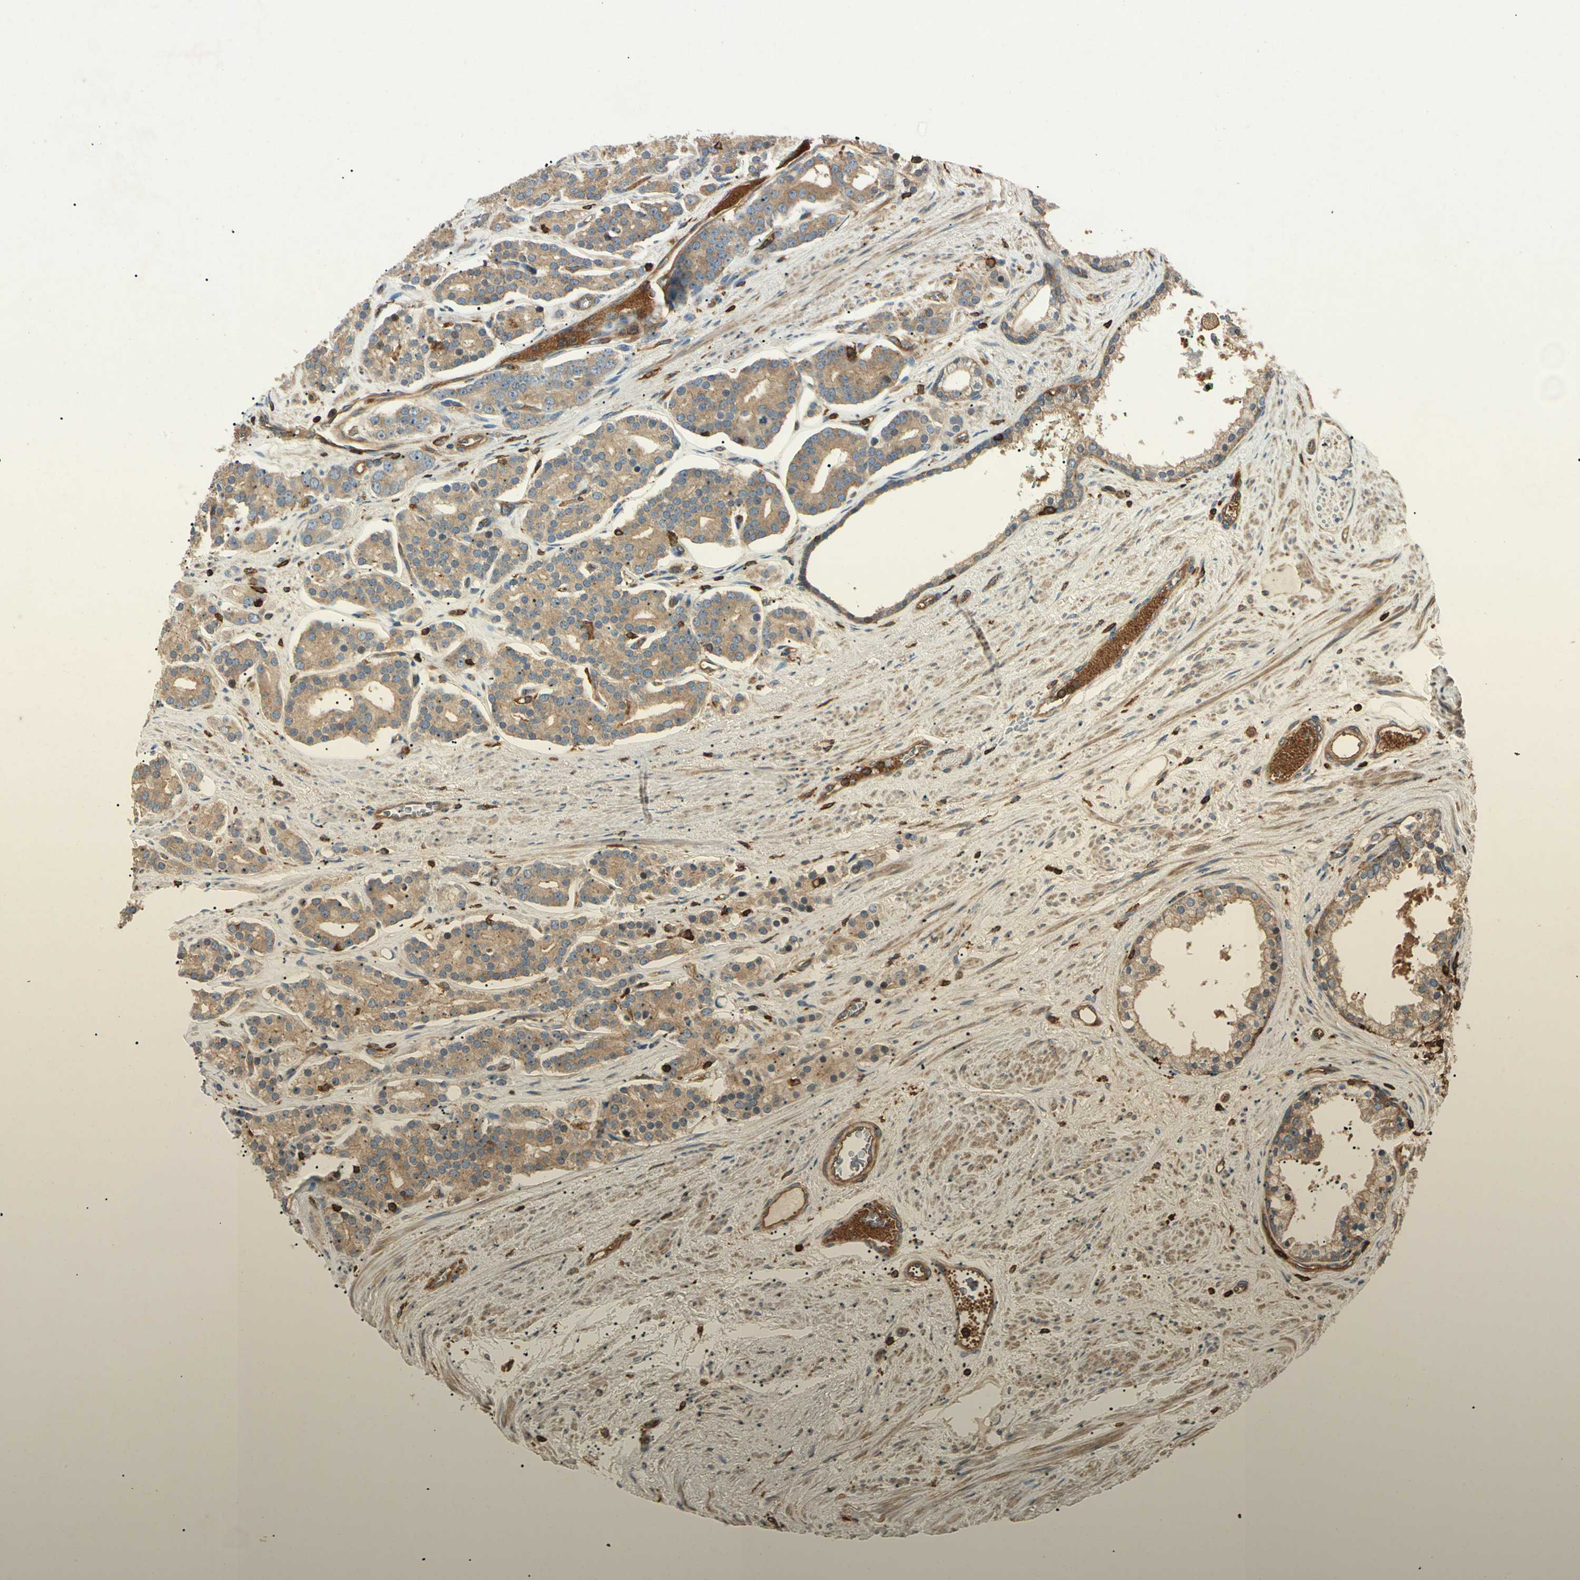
{"staining": {"intensity": "moderate", "quantity": ">75%", "location": "cytoplasmic/membranous"}, "tissue": "prostate cancer", "cell_type": "Tumor cells", "image_type": "cancer", "snomed": [{"axis": "morphology", "description": "Adenocarcinoma, Low grade"}, {"axis": "topography", "description": "Prostate"}], "caption": "The micrograph reveals immunohistochemical staining of low-grade adenocarcinoma (prostate). There is moderate cytoplasmic/membranous positivity is identified in about >75% of tumor cells.", "gene": "ARPC2", "patient": {"sex": "male", "age": 63}}